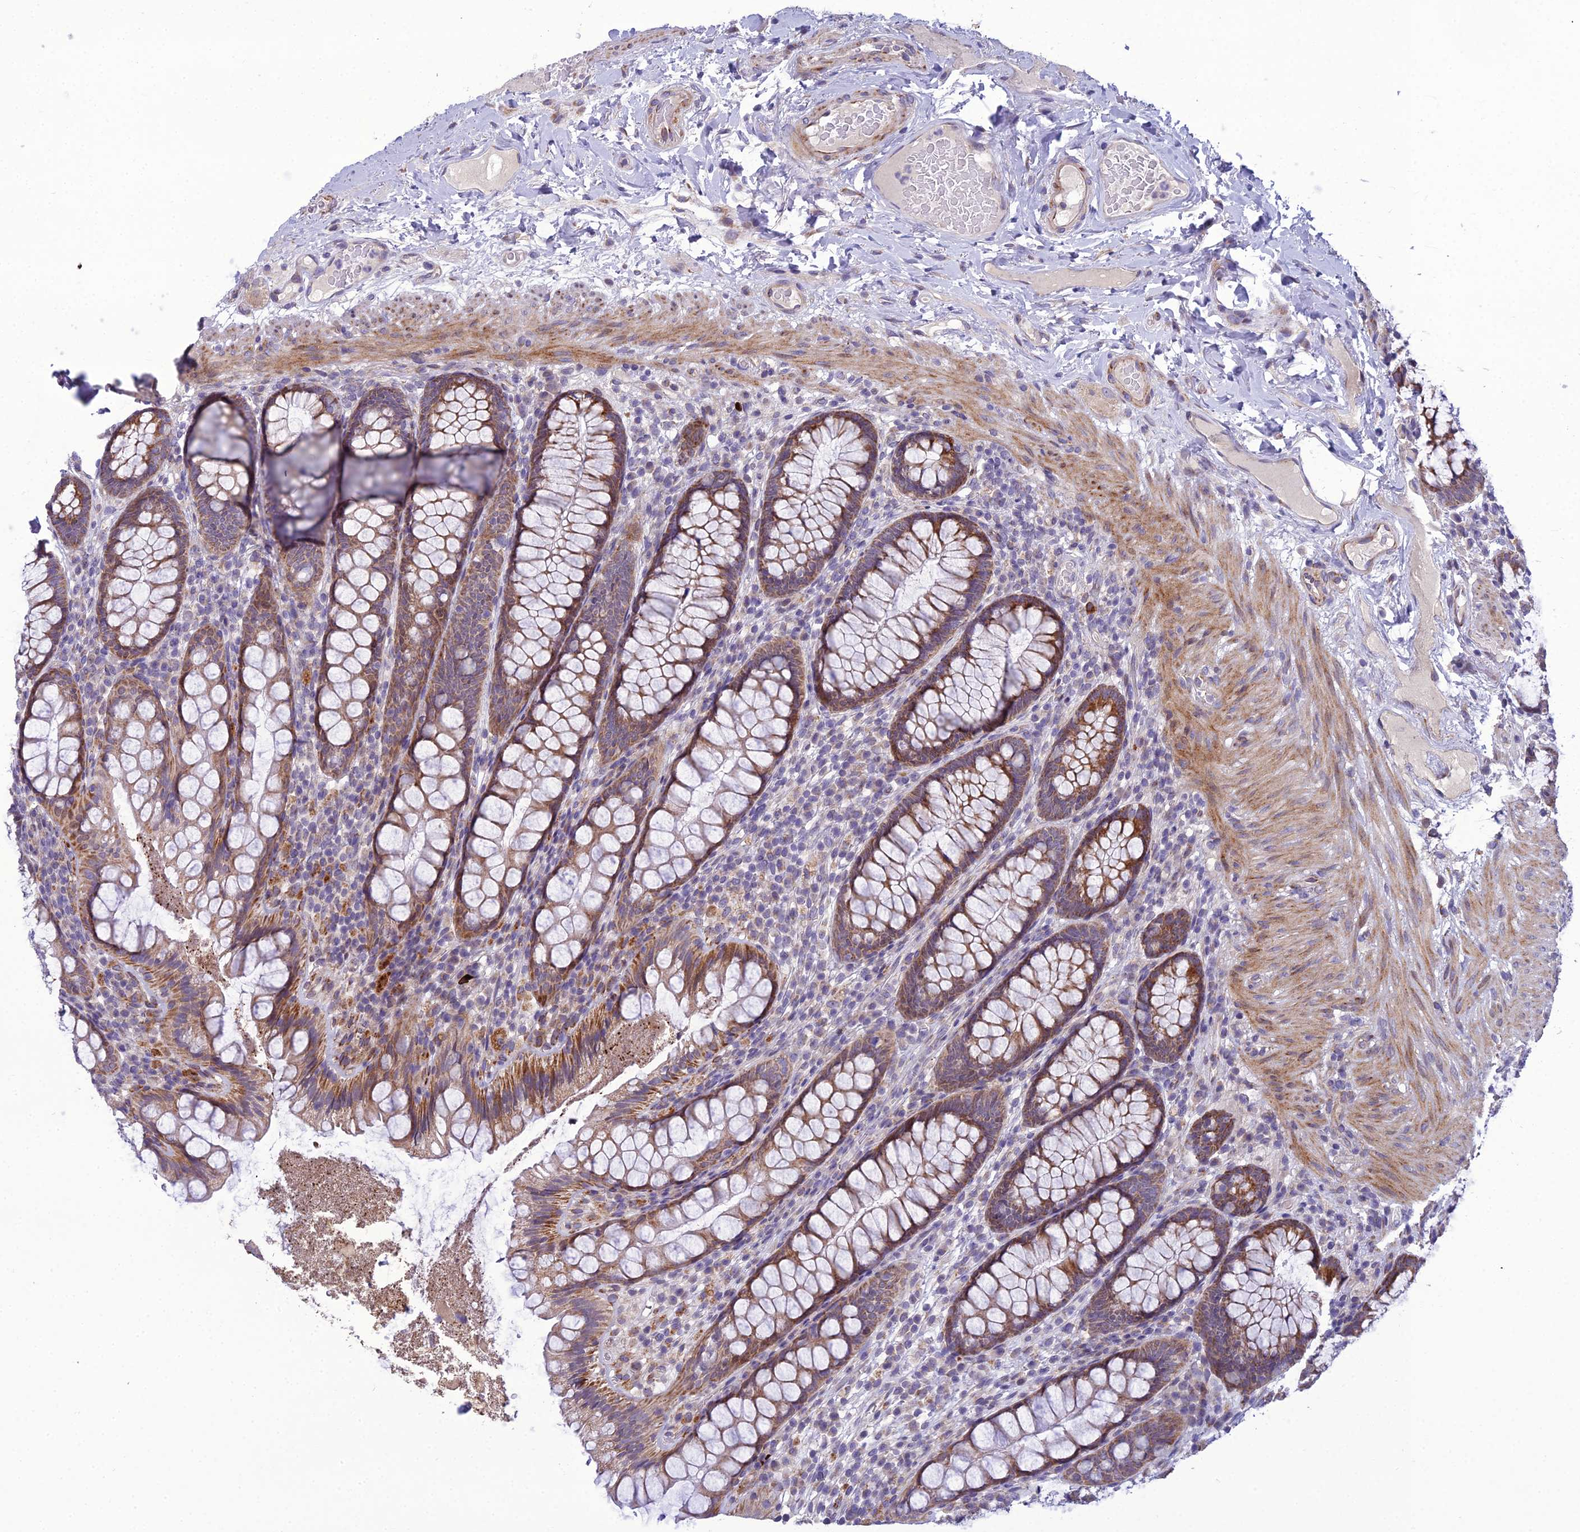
{"staining": {"intensity": "moderate", "quantity": ">75%", "location": "cytoplasmic/membranous"}, "tissue": "rectum", "cell_type": "Glandular cells", "image_type": "normal", "snomed": [{"axis": "morphology", "description": "Normal tissue, NOS"}, {"axis": "topography", "description": "Rectum"}], "caption": "Glandular cells demonstrate medium levels of moderate cytoplasmic/membranous staining in about >75% of cells in normal human rectum.", "gene": "NODAL", "patient": {"sex": "male", "age": 83}}